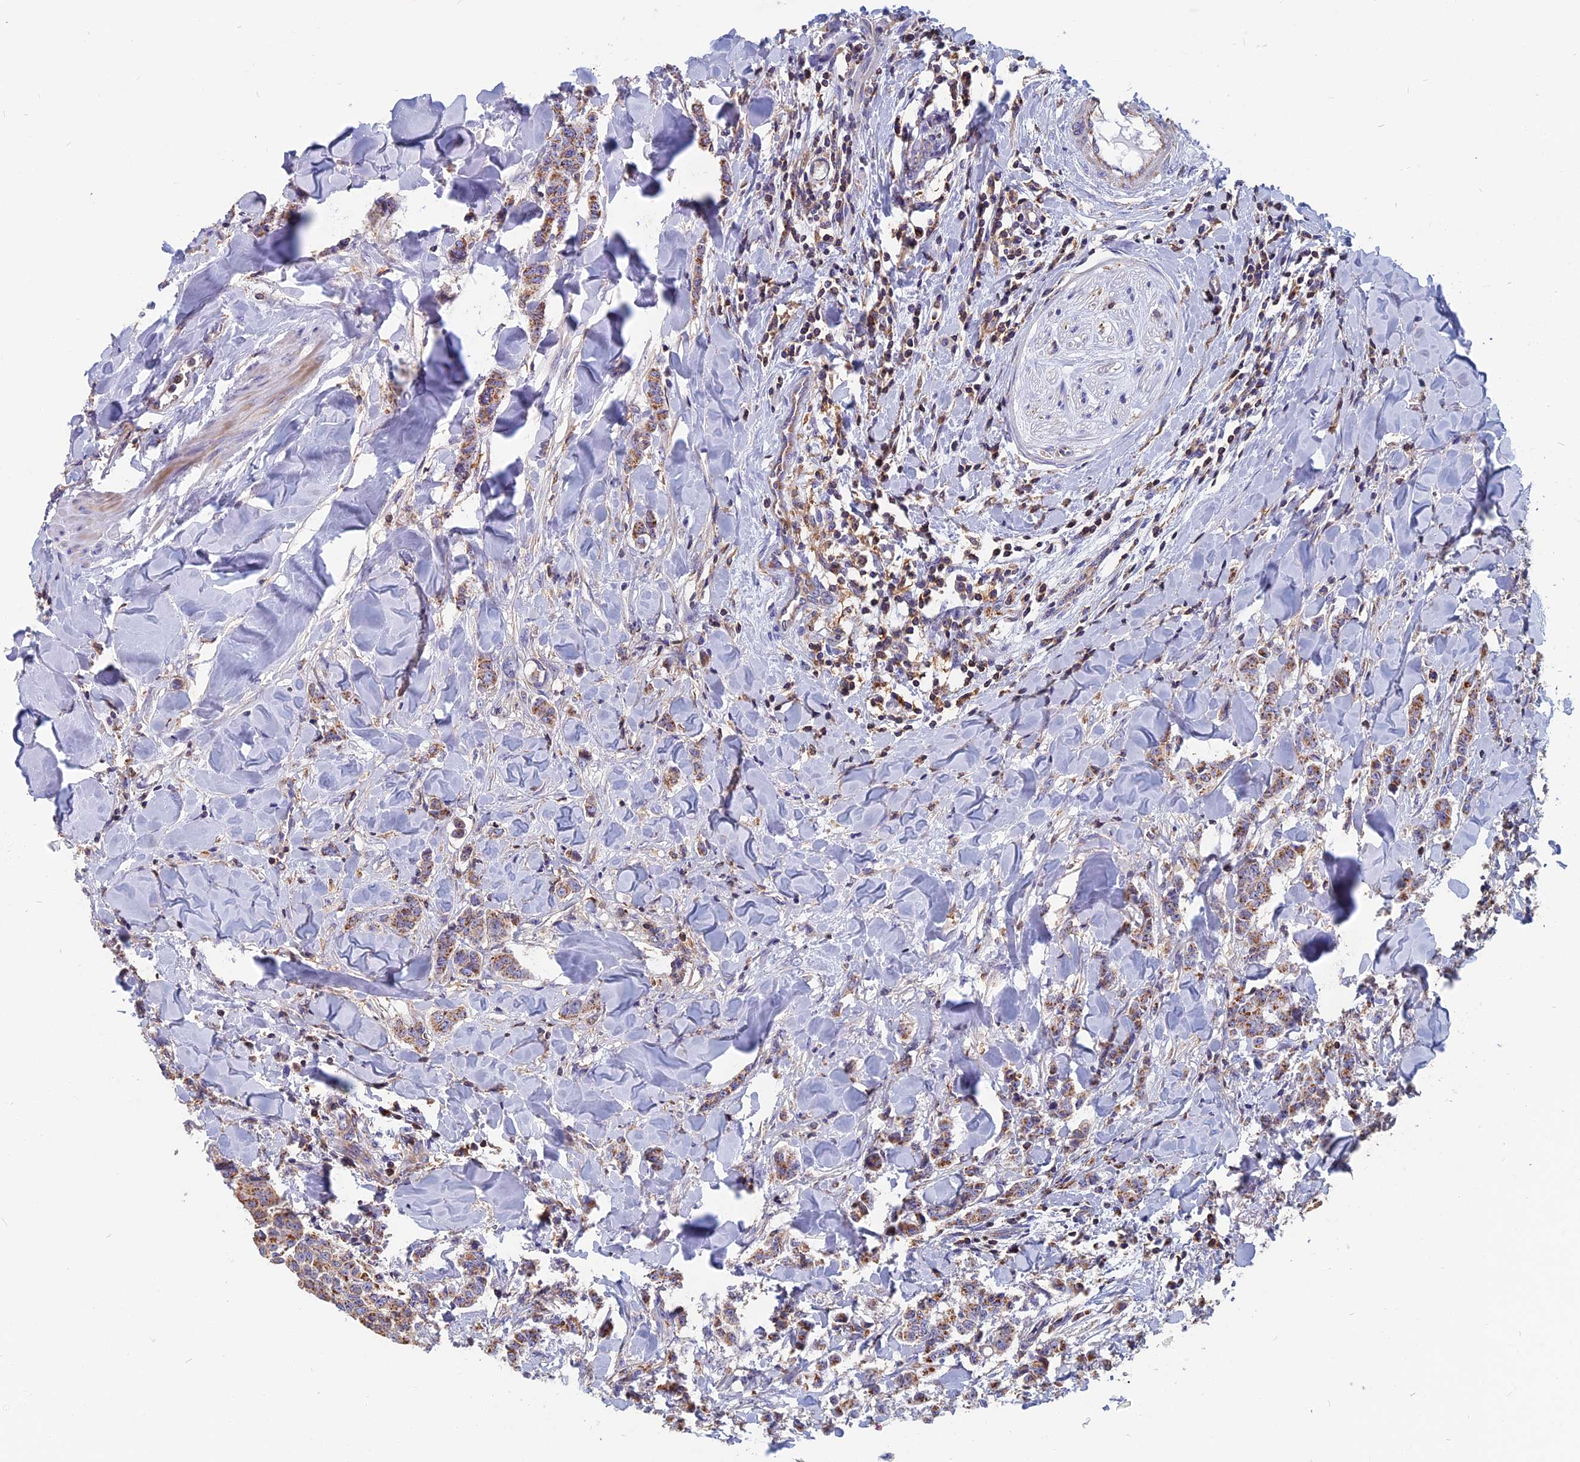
{"staining": {"intensity": "moderate", "quantity": ">75%", "location": "cytoplasmic/membranous"}, "tissue": "breast cancer", "cell_type": "Tumor cells", "image_type": "cancer", "snomed": [{"axis": "morphology", "description": "Duct carcinoma"}, {"axis": "topography", "description": "Breast"}], "caption": "Immunohistochemistry (IHC) photomicrograph of neoplastic tissue: human breast invasive ductal carcinoma stained using immunohistochemistry (IHC) demonstrates medium levels of moderate protein expression localized specifically in the cytoplasmic/membranous of tumor cells, appearing as a cytoplasmic/membranous brown color.", "gene": "HSD17B8", "patient": {"sex": "female", "age": 40}}